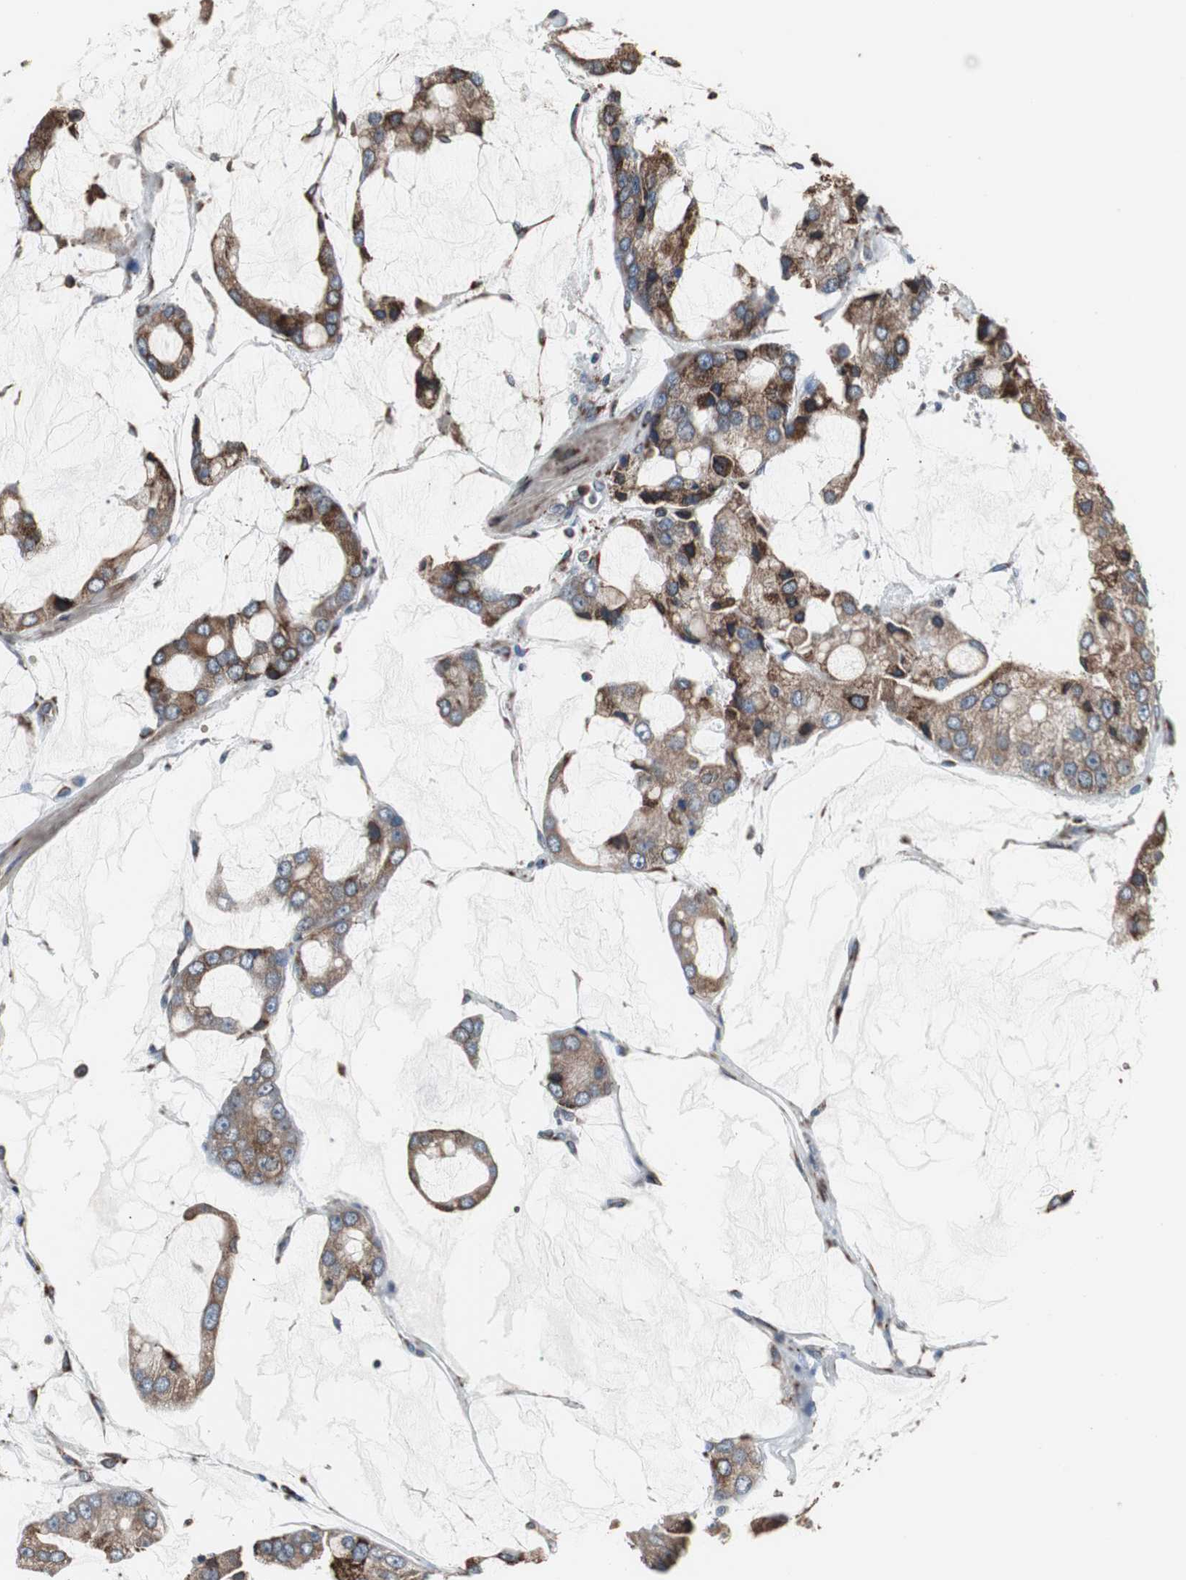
{"staining": {"intensity": "moderate", "quantity": ">75%", "location": "cytoplasmic/membranous"}, "tissue": "prostate cancer", "cell_type": "Tumor cells", "image_type": "cancer", "snomed": [{"axis": "morphology", "description": "Adenocarcinoma, High grade"}, {"axis": "topography", "description": "Prostate"}], "caption": "Protein staining of prostate high-grade adenocarcinoma tissue reveals moderate cytoplasmic/membranous positivity in approximately >75% of tumor cells. Using DAB (brown) and hematoxylin (blue) stains, captured at high magnification using brightfield microscopy.", "gene": "CALU", "patient": {"sex": "male", "age": 67}}